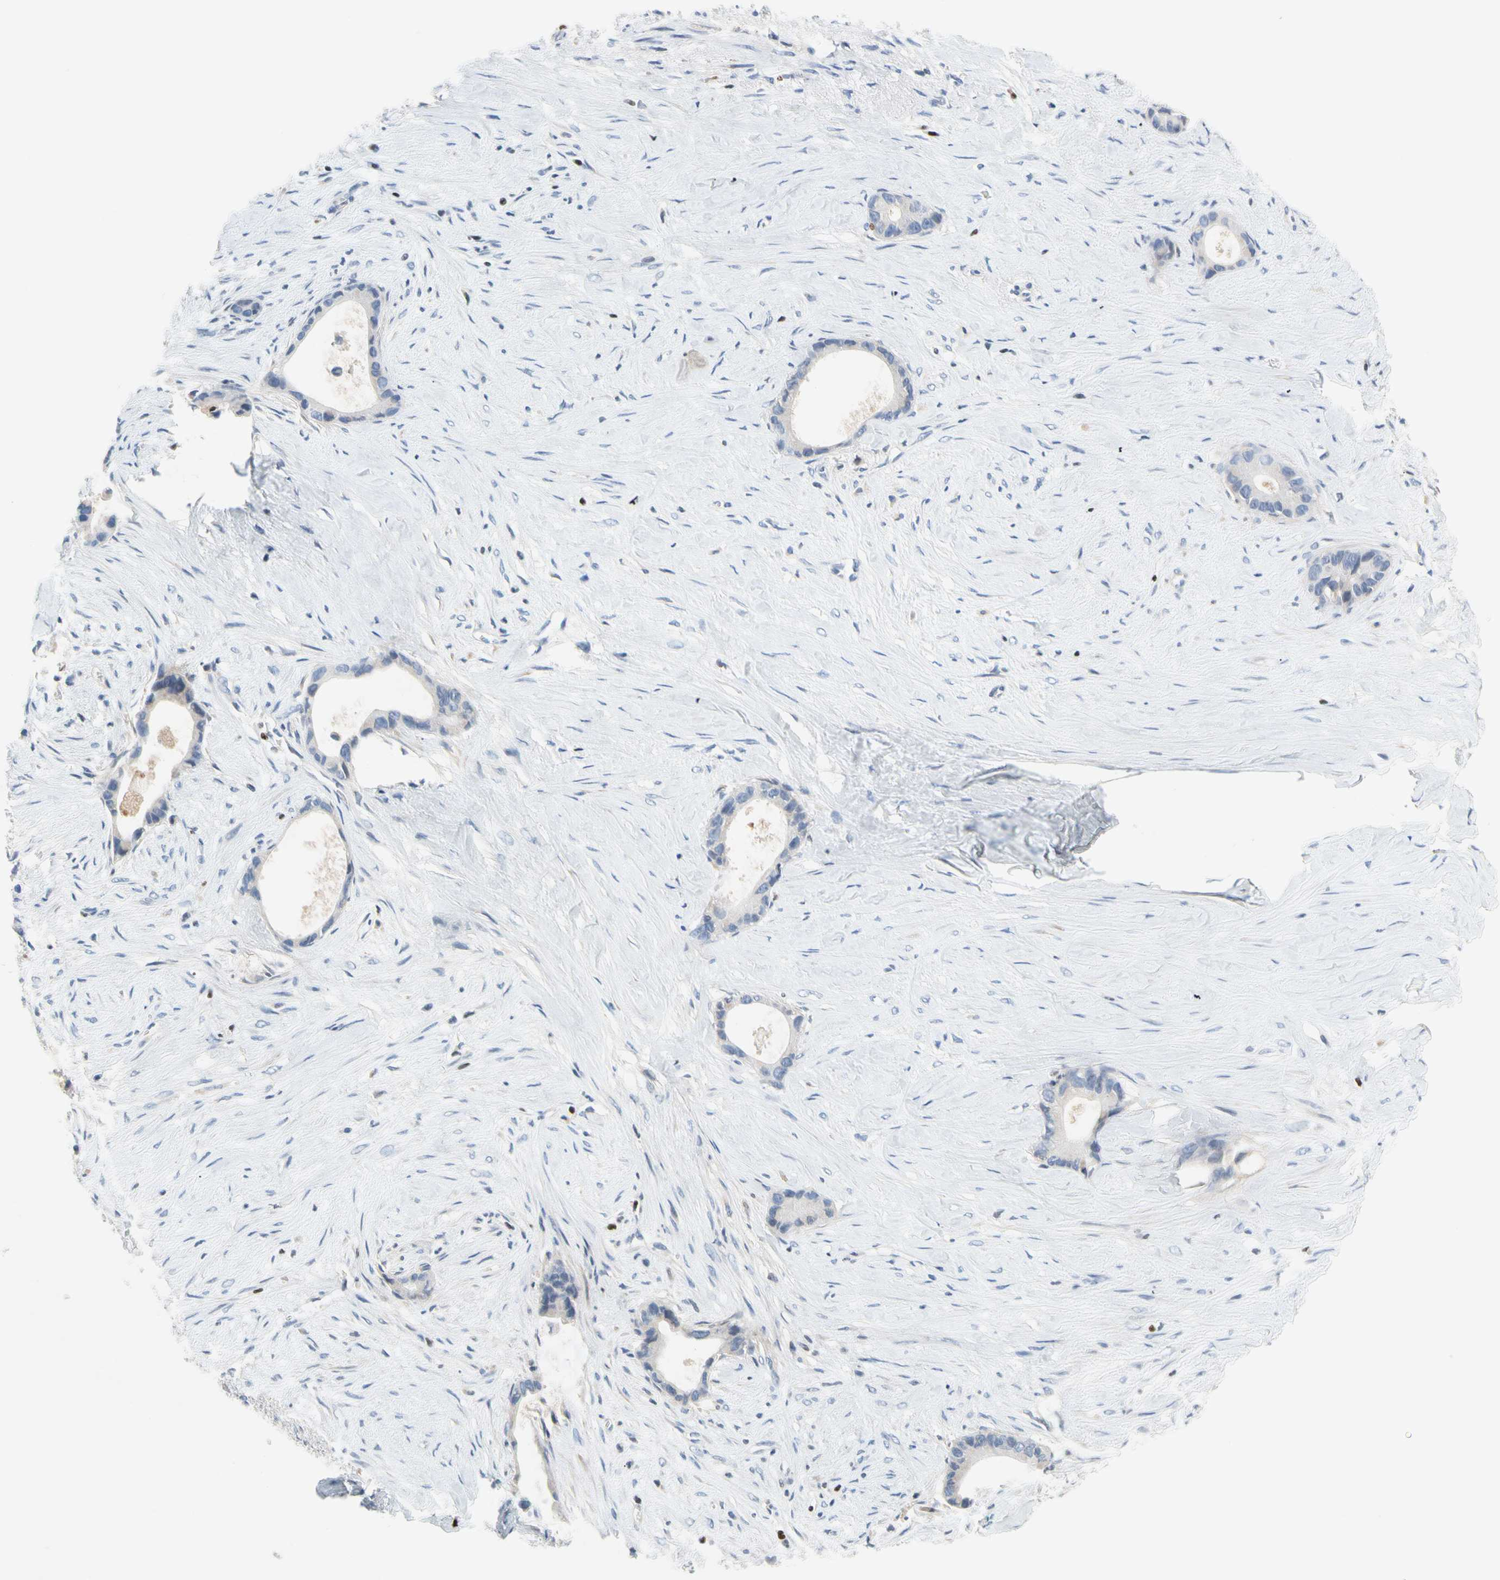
{"staining": {"intensity": "negative", "quantity": "none", "location": "none"}, "tissue": "liver cancer", "cell_type": "Tumor cells", "image_type": "cancer", "snomed": [{"axis": "morphology", "description": "Cholangiocarcinoma"}, {"axis": "topography", "description": "Liver"}], "caption": "Tumor cells show no significant protein positivity in cholangiocarcinoma (liver). (DAB (3,3'-diaminobenzidine) immunohistochemistry (IHC) with hematoxylin counter stain).", "gene": "SP140", "patient": {"sex": "female", "age": 55}}